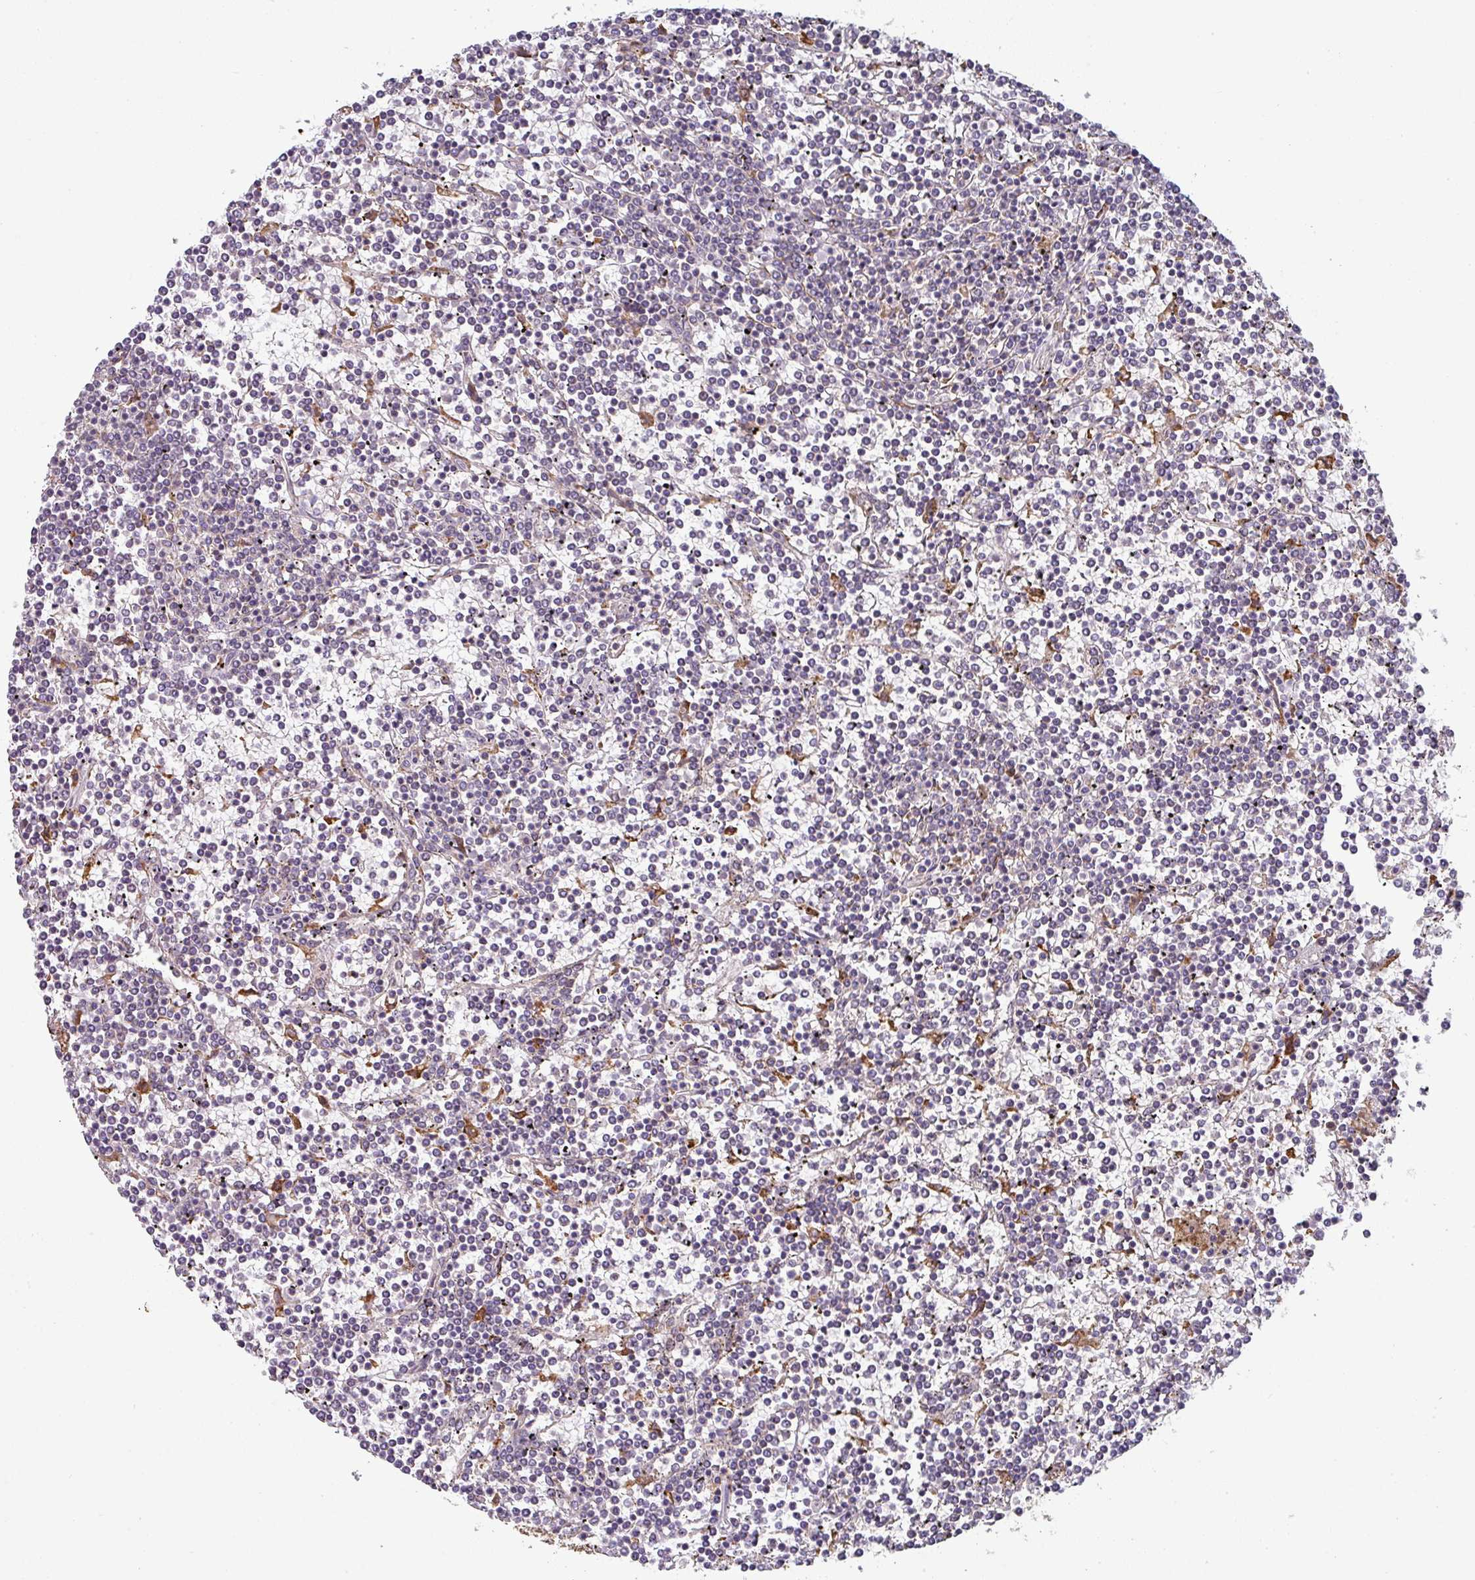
{"staining": {"intensity": "negative", "quantity": "none", "location": "none"}, "tissue": "lymphoma", "cell_type": "Tumor cells", "image_type": "cancer", "snomed": [{"axis": "morphology", "description": "Malignant lymphoma, non-Hodgkin's type, Low grade"}, {"axis": "topography", "description": "Spleen"}], "caption": "High power microscopy histopathology image of an immunohistochemistry histopathology image of malignant lymphoma, non-Hodgkin's type (low-grade), revealing no significant positivity in tumor cells.", "gene": "ZNF268", "patient": {"sex": "female", "age": 19}}